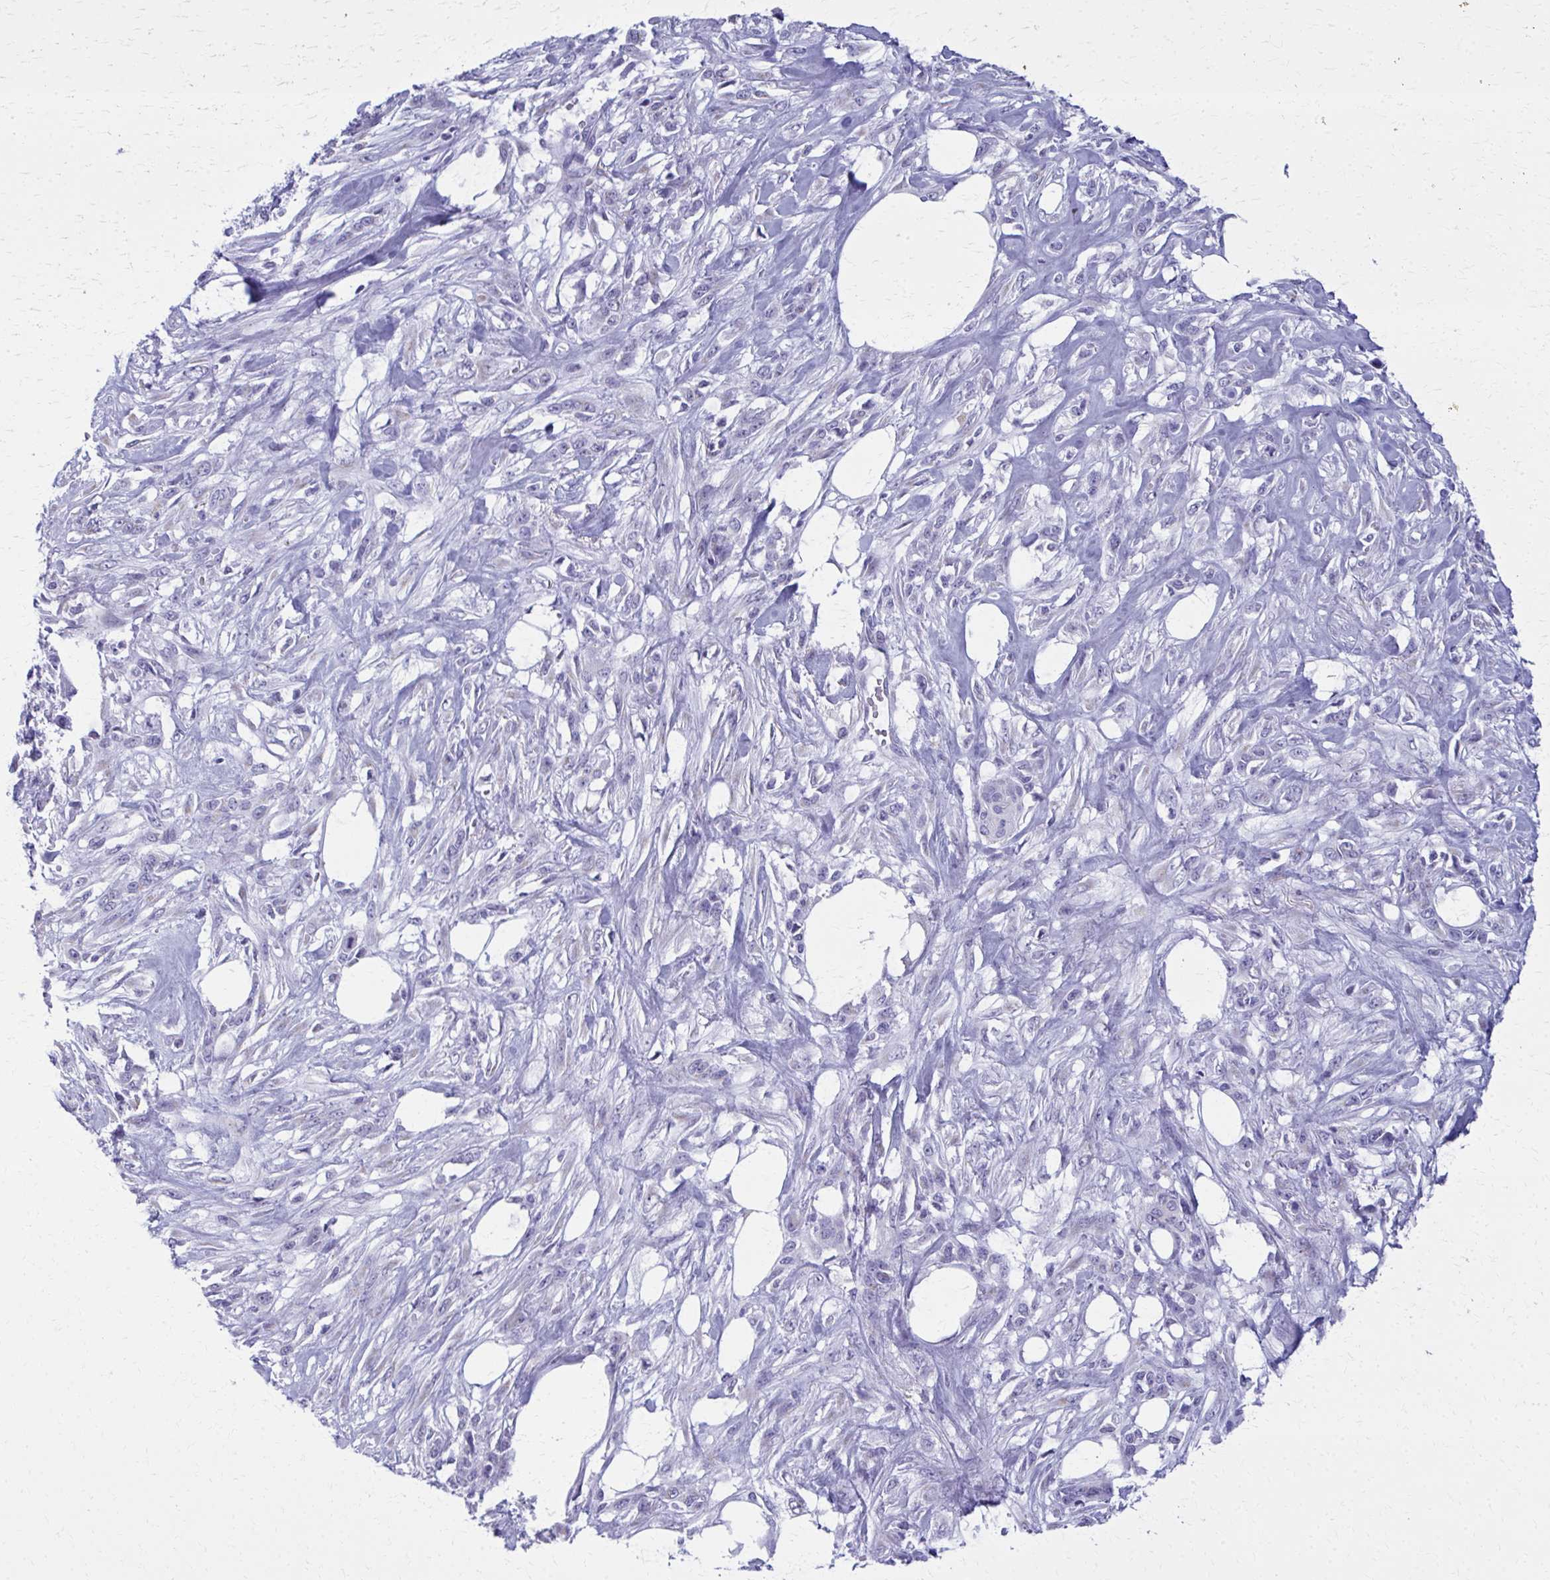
{"staining": {"intensity": "negative", "quantity": "none", "location": "none"}, "tissue": "skin cancer", "cell_type": "Tumor cells", "image_type": "cancer", "snomed": [{"axis": "morphology", "description": "Squamous cell carcinoma, NOS"}, {"axis": "topography", "description": "Skin"}], "caption": "A high-resolution photomicrograph shows IHC staining of skin squamous cell carcinoma, which demonstrates no significant positivity in tumor cells. (DAB (3,3'-diaminobenzidine) IHC, high magnification).", "gene": "SCLY", "patient": {"sex": "female", "age": 59}}